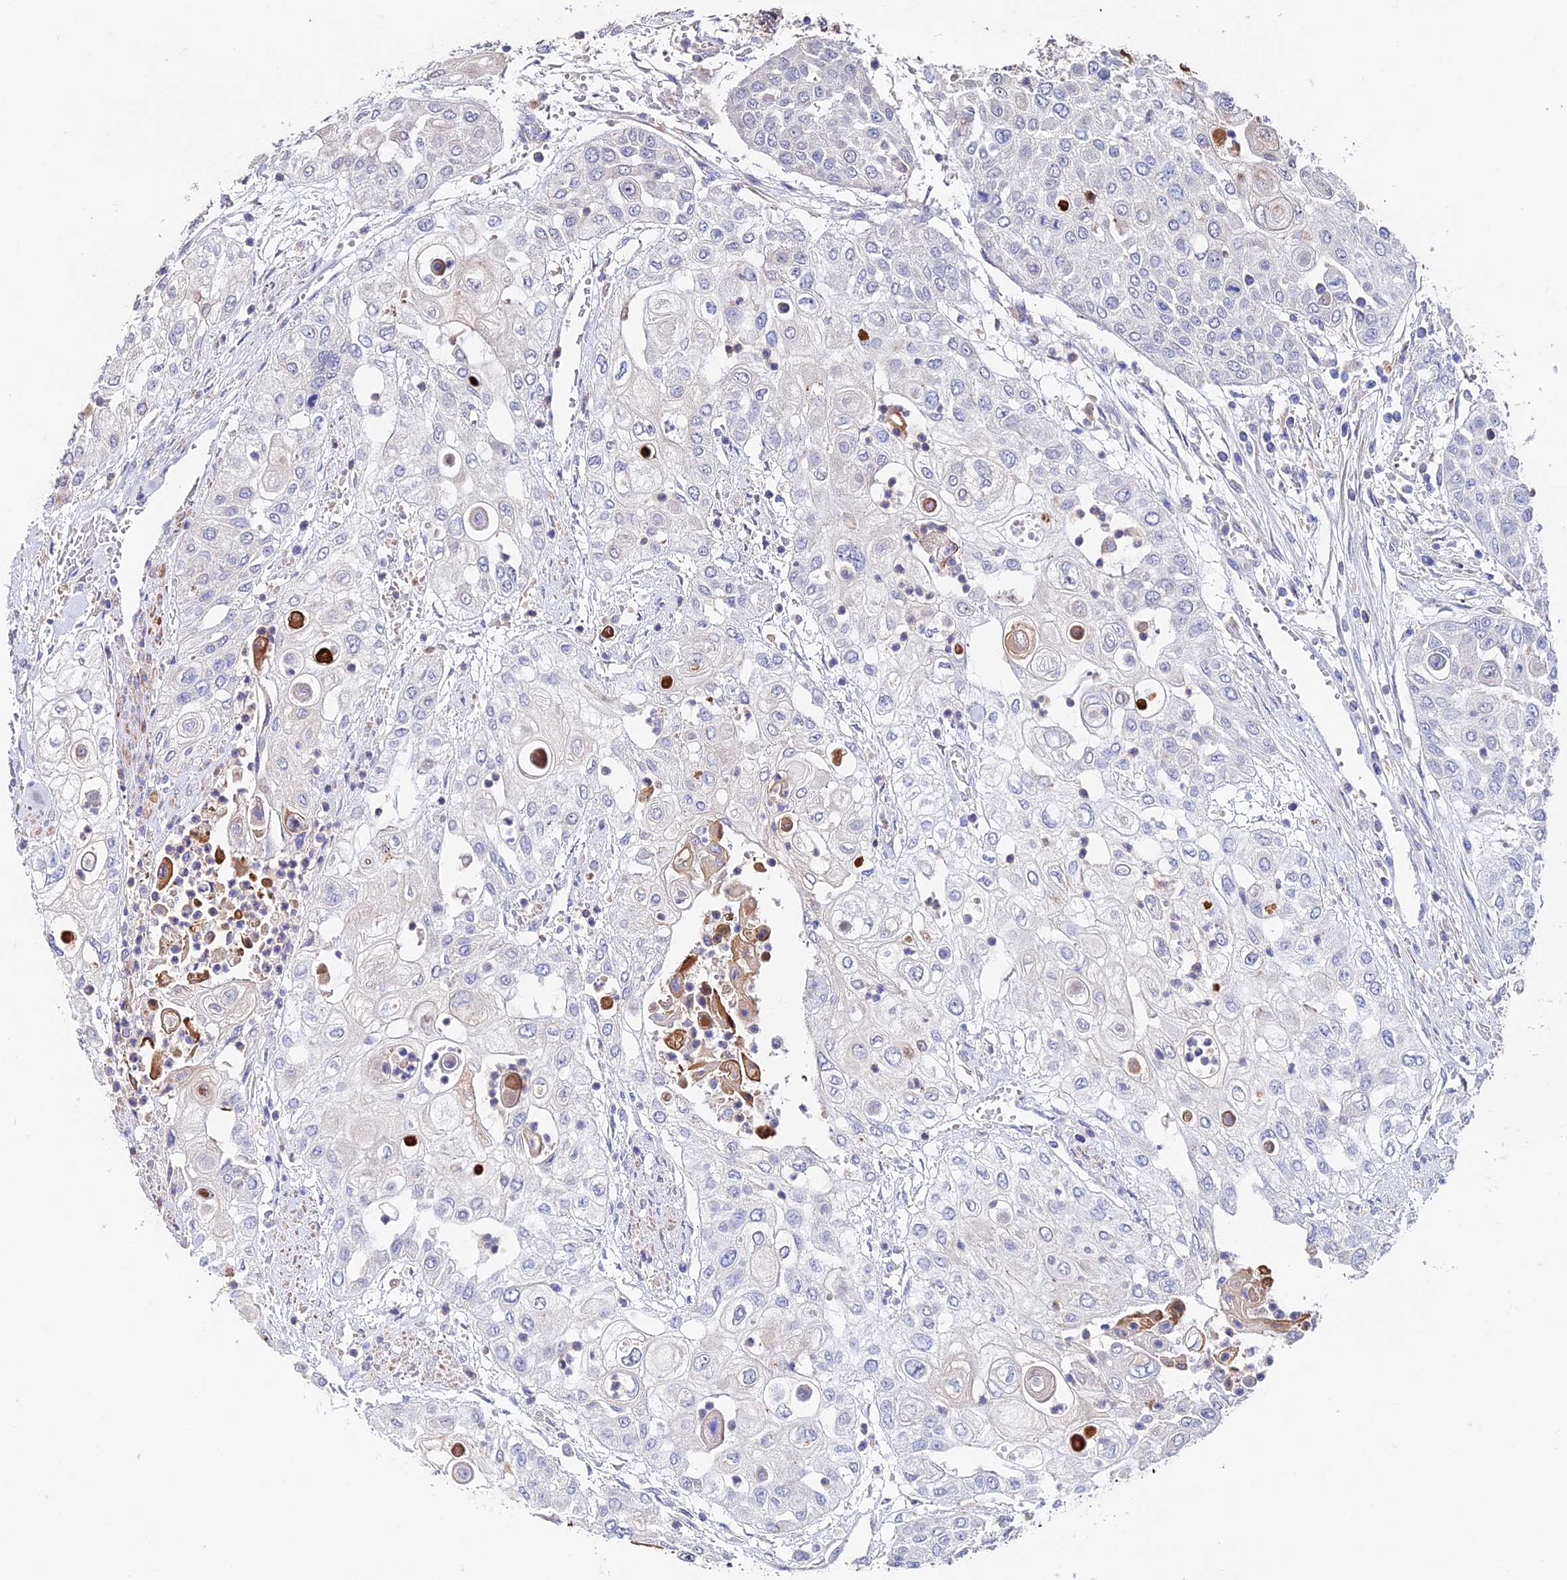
{"staining": {"intensity": "negative", "quantity": "none", "location": "none"}, "tissue": "urothelial cancer", "cell_type": "Tumor cells", "image_type": "cancer", "snomed": [{"axis": "morphology", "description": "Urothelial carcinoma, High grade"}, {"axis": "topography", "description": "Urinary bladder"}], "caption": "Immunohistochemistry (IHC) histopathology image of urothelial carcinoma (high-grade) stained for a protein (brown), which reveals no expression in tumor cells.", "gene": "ACTR5", "patient": {"sex": "female", "age": 79}}